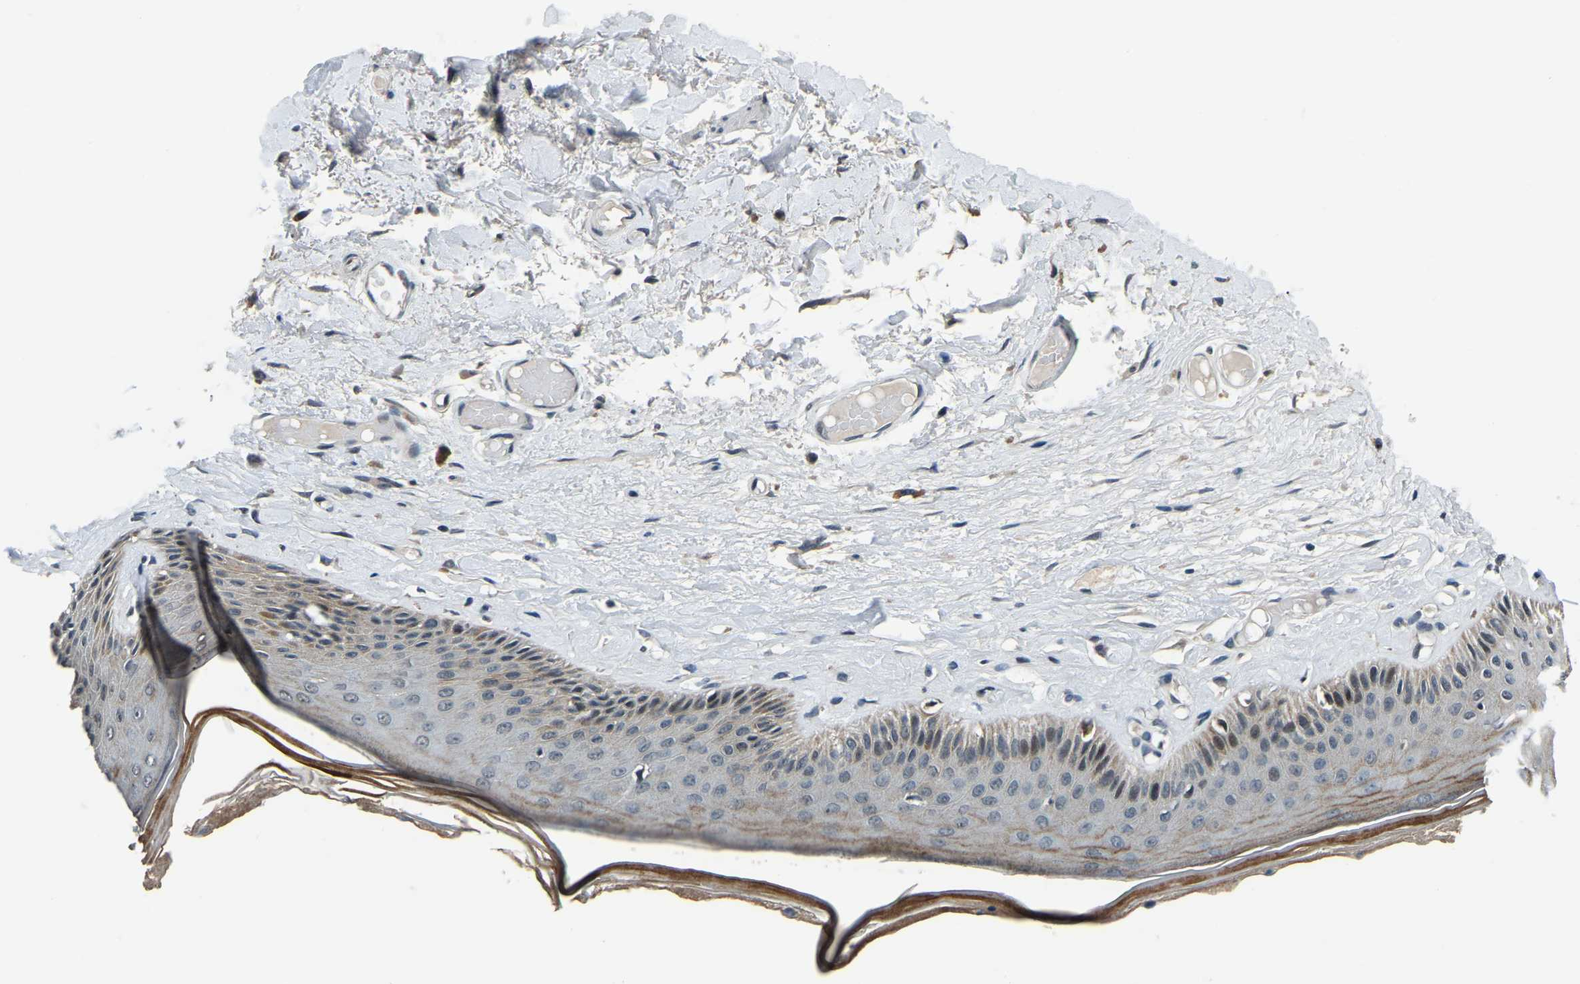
{"staining": {"intensity": "strong", "quantity": "25%-75%", "location": "nuclear"}, "tissue": "skin", "cell_type": "Epidermal cells", "image_type": "normal", "snomed": [{"axis": "morphology", "description": "Normal tissue, NOS"}, {"axis": "topography", "description": "Vulva"}], "caption": "DAB (3,3'-diaminobenzidine) immunohistochemical staining of unremarkable skin exhibits strong nuclear protein staining in about 25%-75% of epidermal cells. (DAB = brown stain, brightfield microscopy at high magnification).", "gene": "ING2", "patient": {"sex": "female", "age": 73}}